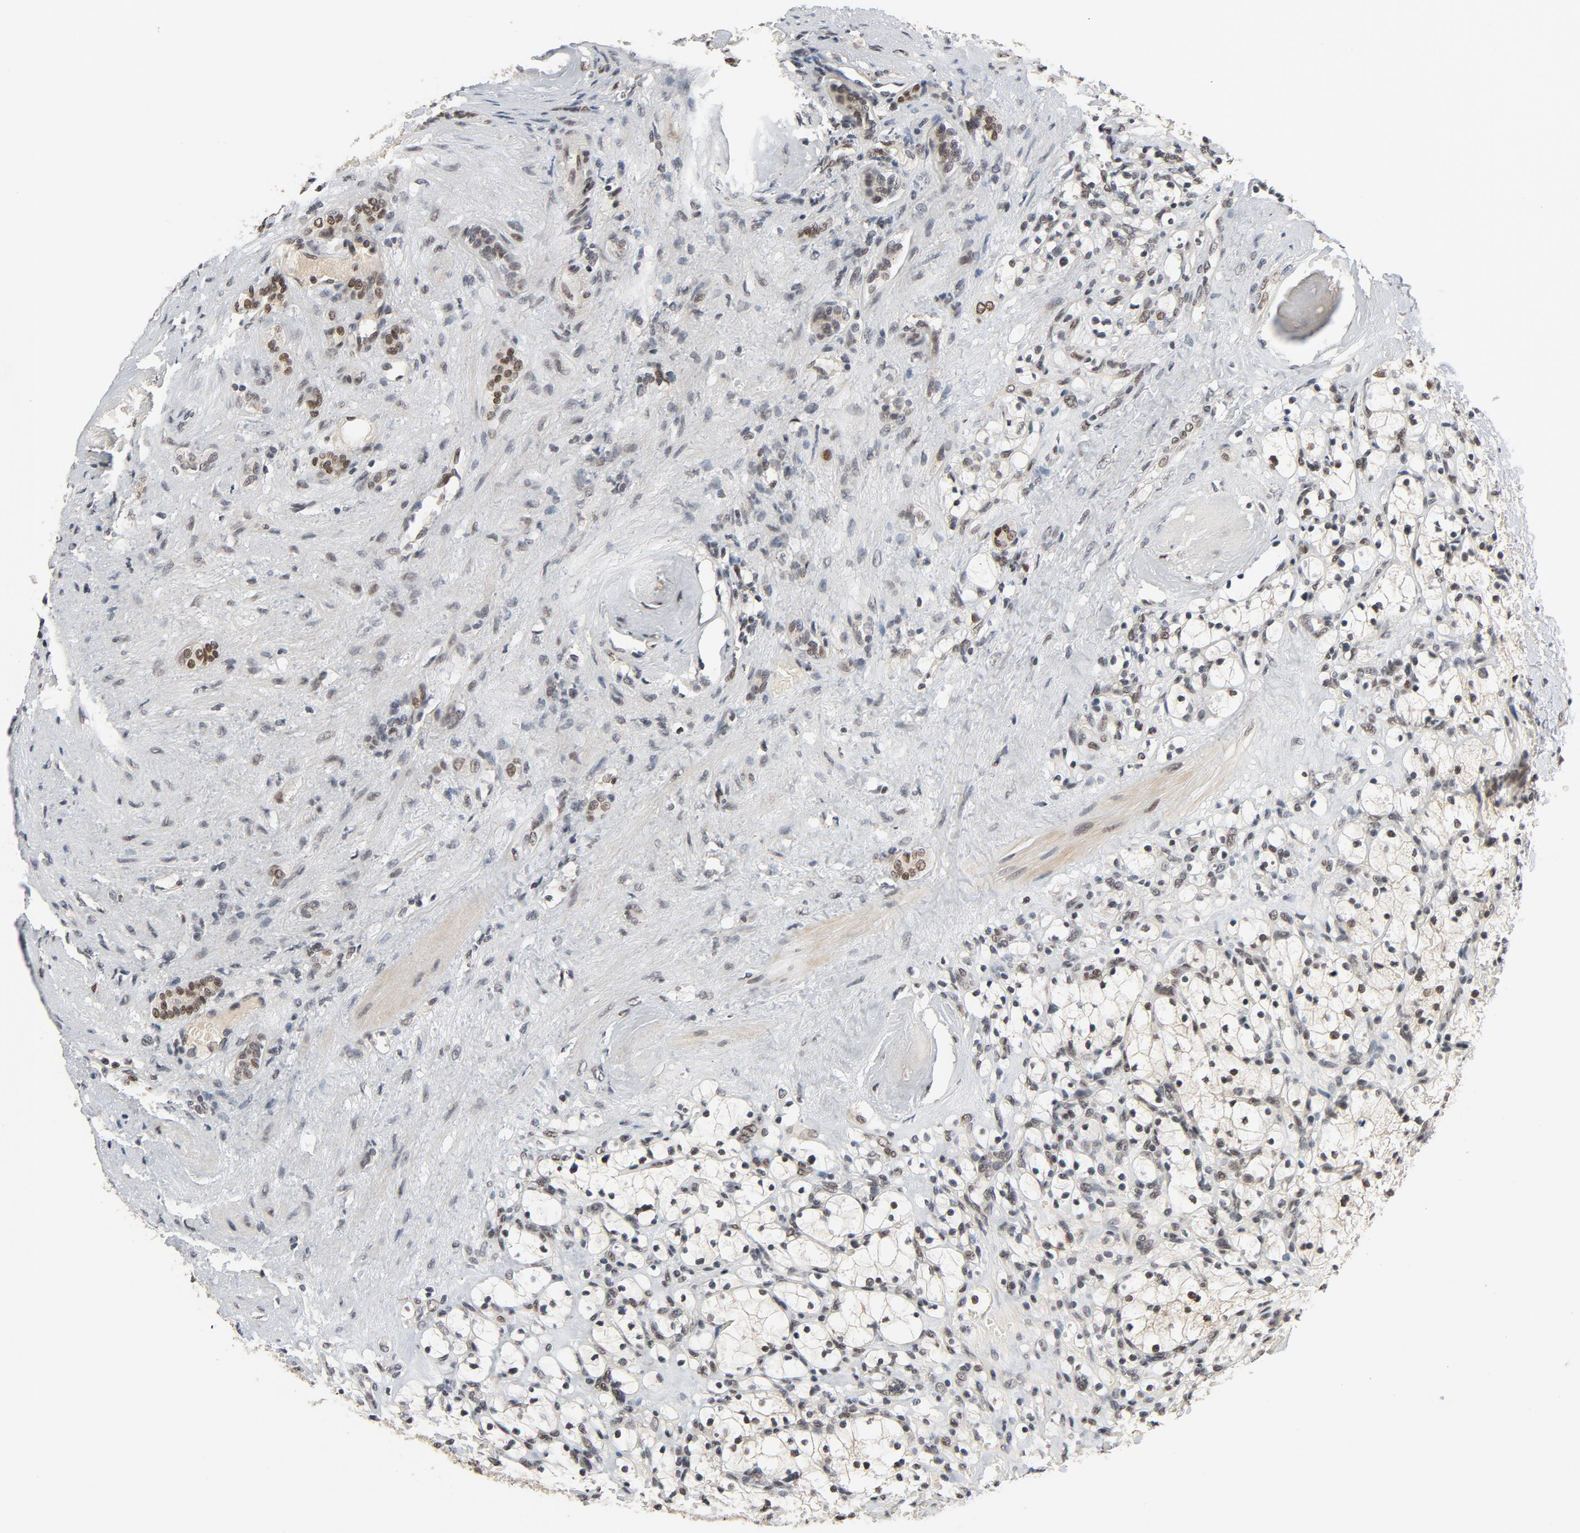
{"staining": {"intensity": "weak", "quantity": ">75%", "location": "nuclear"}, "tissue": "renal cancer", "cell_type": "Tumor cells", "image_type": "cancer", "snomed": [{"axis": "morphology", "description": "Adenocarcinoma, NOS"}, {"axis": "topography", "description": "Kidney"}], "caption": "Renal cancer was stained to show a protein in brown. There is low levels of weak nuclear expression in approximately >75% of tumor cells.", "gene": "SMARCD1", "patient": {"sex": "female", "age": 83}}